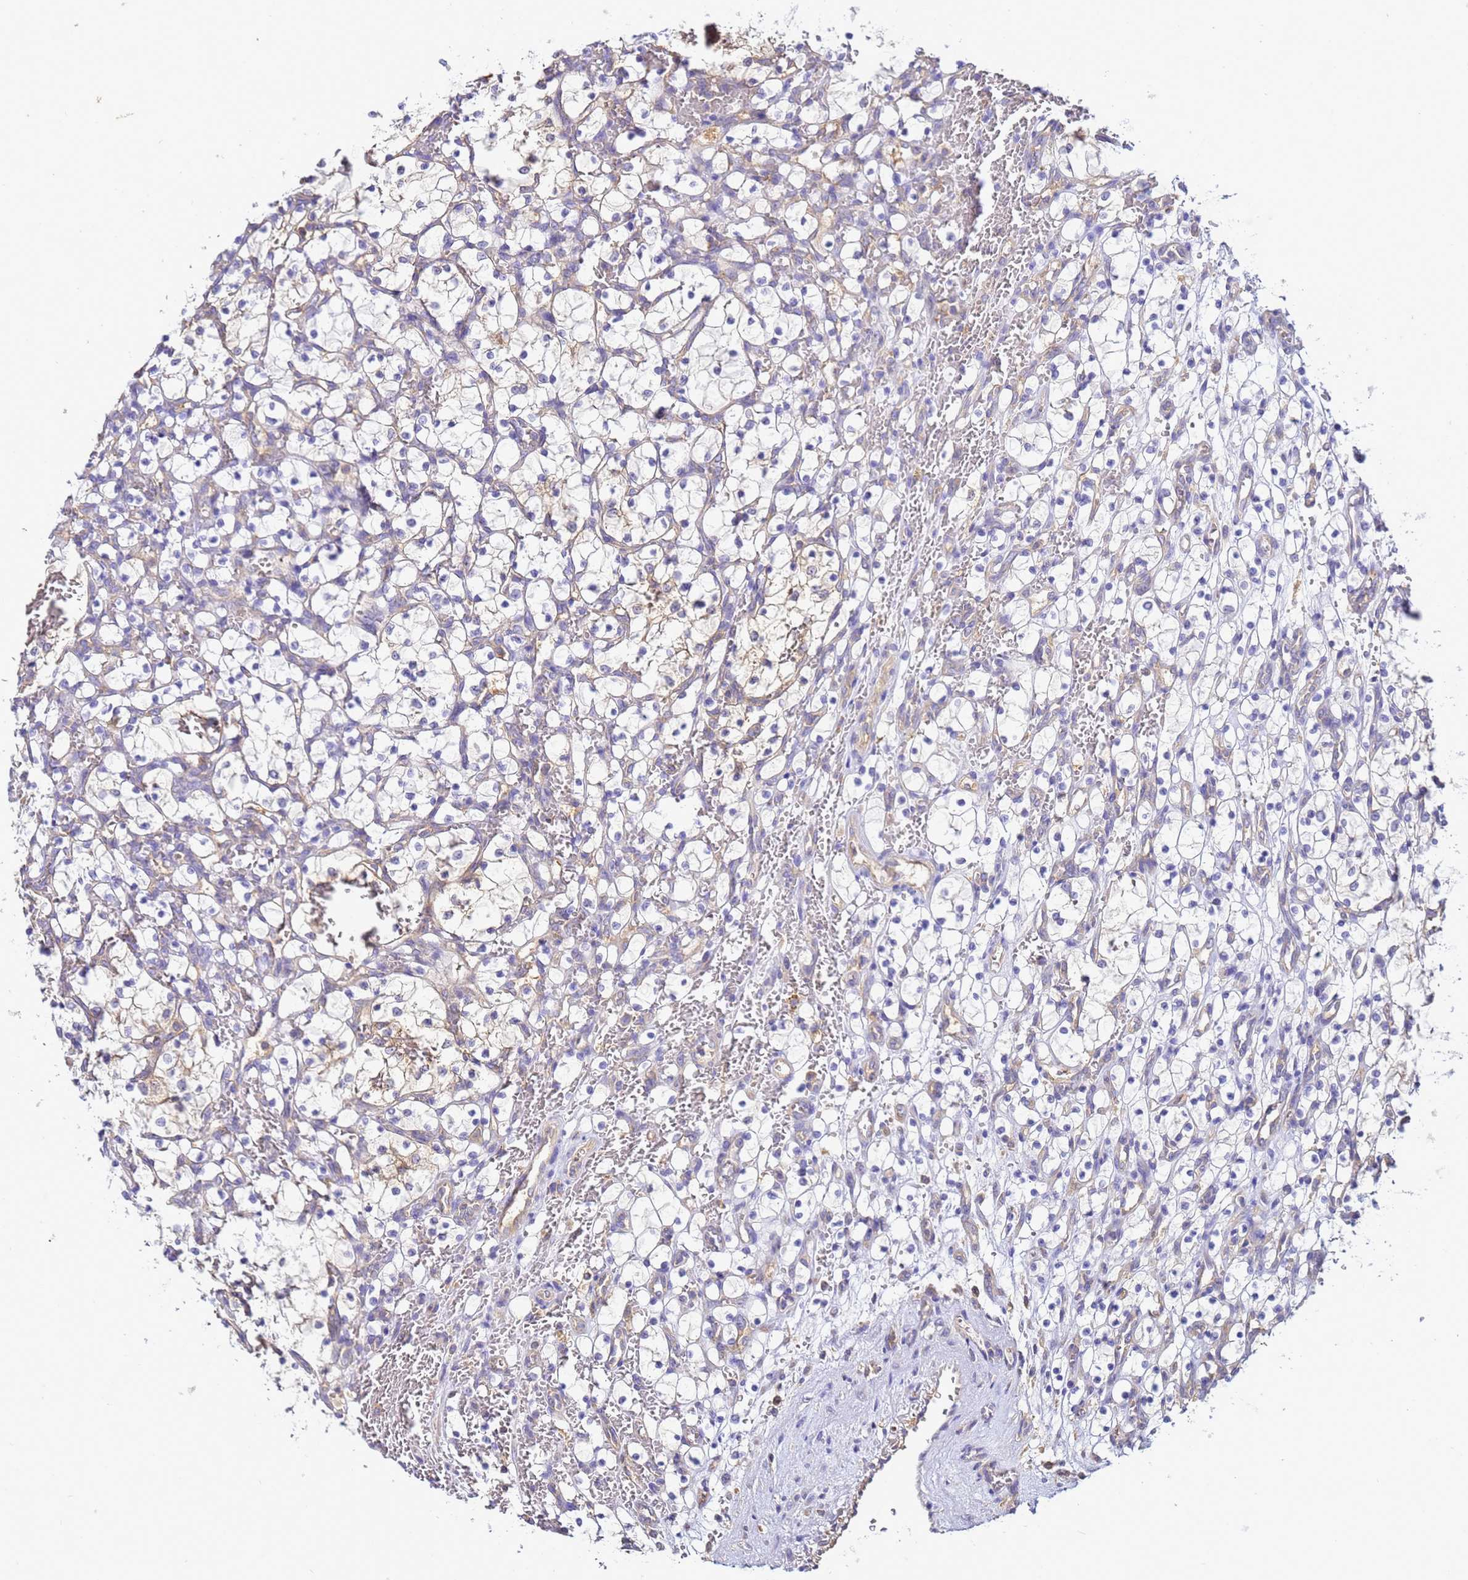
{"staining": {"intensity": "negative", "quantity": "none", "location": "none"}, "tissue": "renal cancer", "cell_type": "Tumor cells", "image_type": "cancer", "snomed": [{"axis": "morphology", "description": "Adenocarcinoma, NOS"}, {"axis": "topography", "description": "Kidney"}], "caption": "Tumor cells are negative for brown protein staining in renal adenocarcinoma.", "gene": "NARS1", "patient": {"sex": "female", "age": 69}}